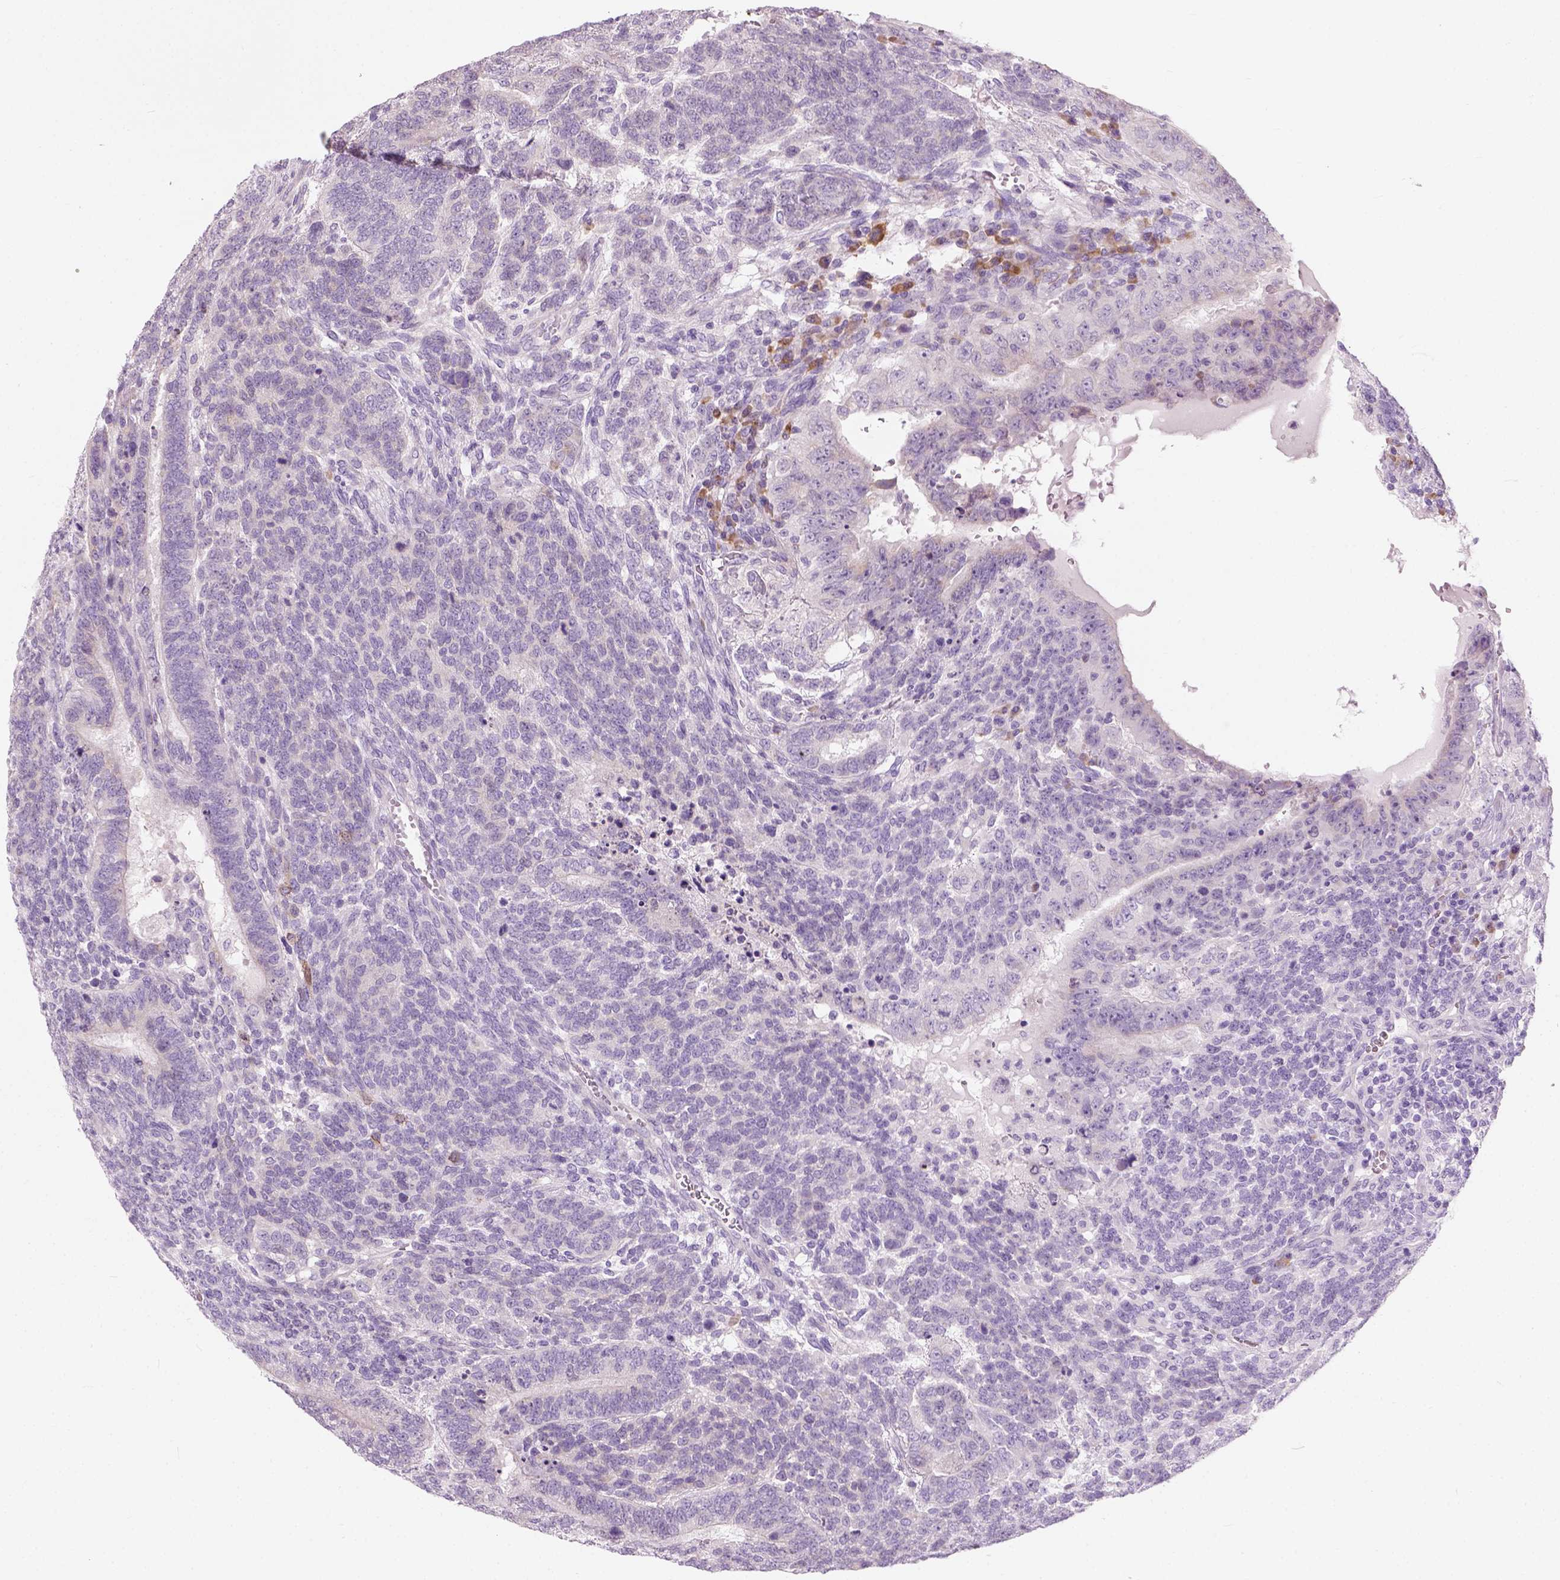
{"staining": {"intensity": "negative", "quantity": "none", "location": "none"}, "tissue": "testis cancer", "cell_type": "Tumor cells", "image_type": "cancer", "snomed": [{"axis": "morphology", "description": "Normal tissue, NOS"}, {"axis": "morphology", "description": "Carcinoma, Embryonal, NOS"}, {"axis": "topography", "description": "Testis"}, {"axis": "topography", "description": "Epididymis"}], "caption": "Immunohistochemical staining of human testis embryonal carcinoma exhibits no significant positivity in tumor cells. (DAB IHC, high magnification).", "gene": "TRIM72", "patient": {"sex": "male", "age": 23}}